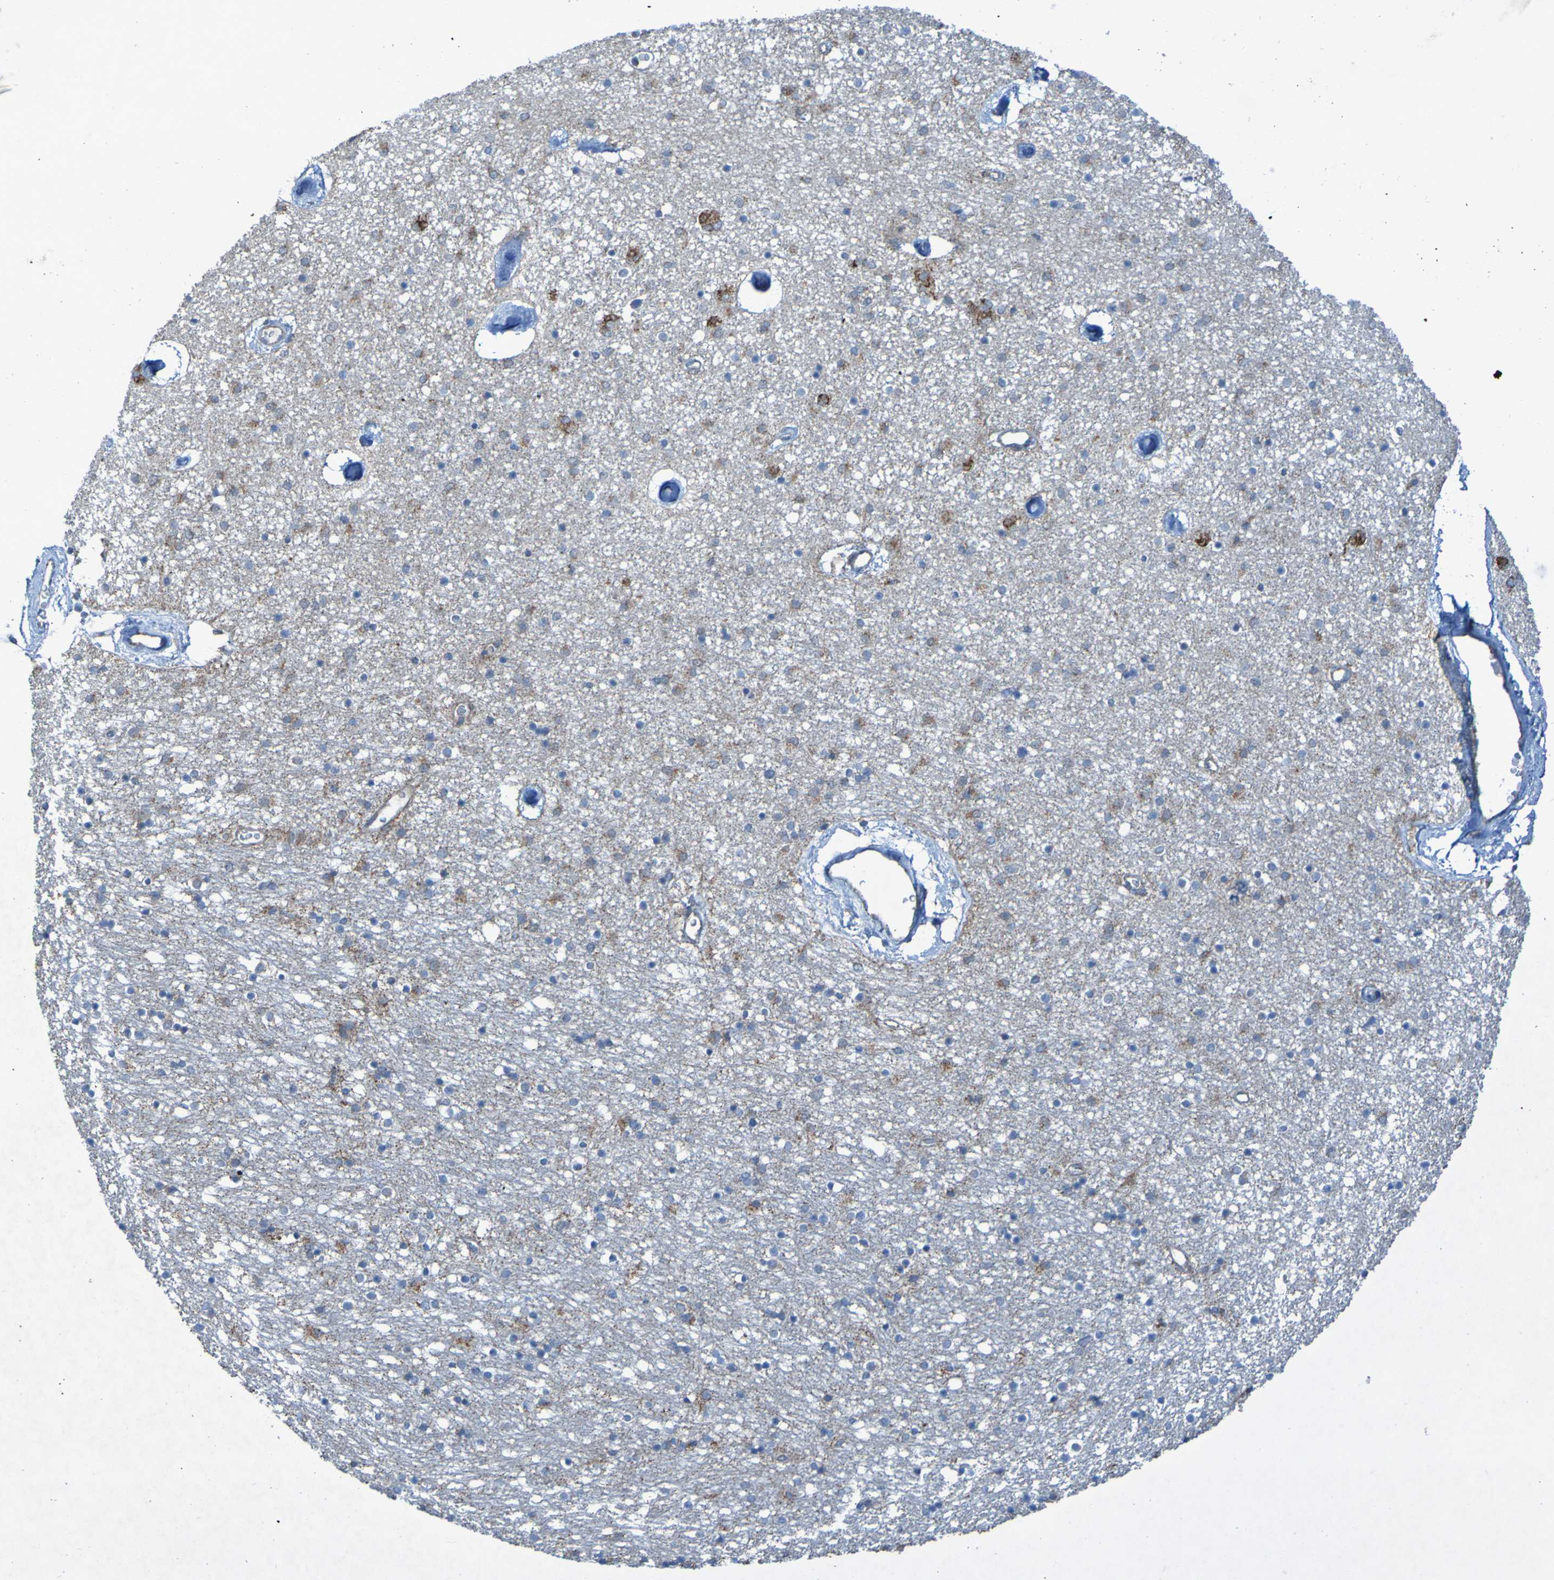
{"staining": {"intensity": "moderate", "quantity": "25%-75%", "location": "cytoplasmic/membranous"}, "tissue": "caudate", "cell_type": "Glial cells", "image_type": "normal", "snomed": [{"axis": "morphology", "description": "Normal tissue, NOS"}, {"axis": "topography", "description": "Lateral ventricle wall"}], "caption": "IHC (DAB (3,3'-diaminobenzidine)) staining of benign caudate reveals moderate cytoplasmic/membranous protein positivity in about 25%-75% of glial cells. (DAB IHC, brown staining for protein, blue staining for nuclei).", "gene": "CCDC51", "patient": {"sex": "female", "age": 54}}